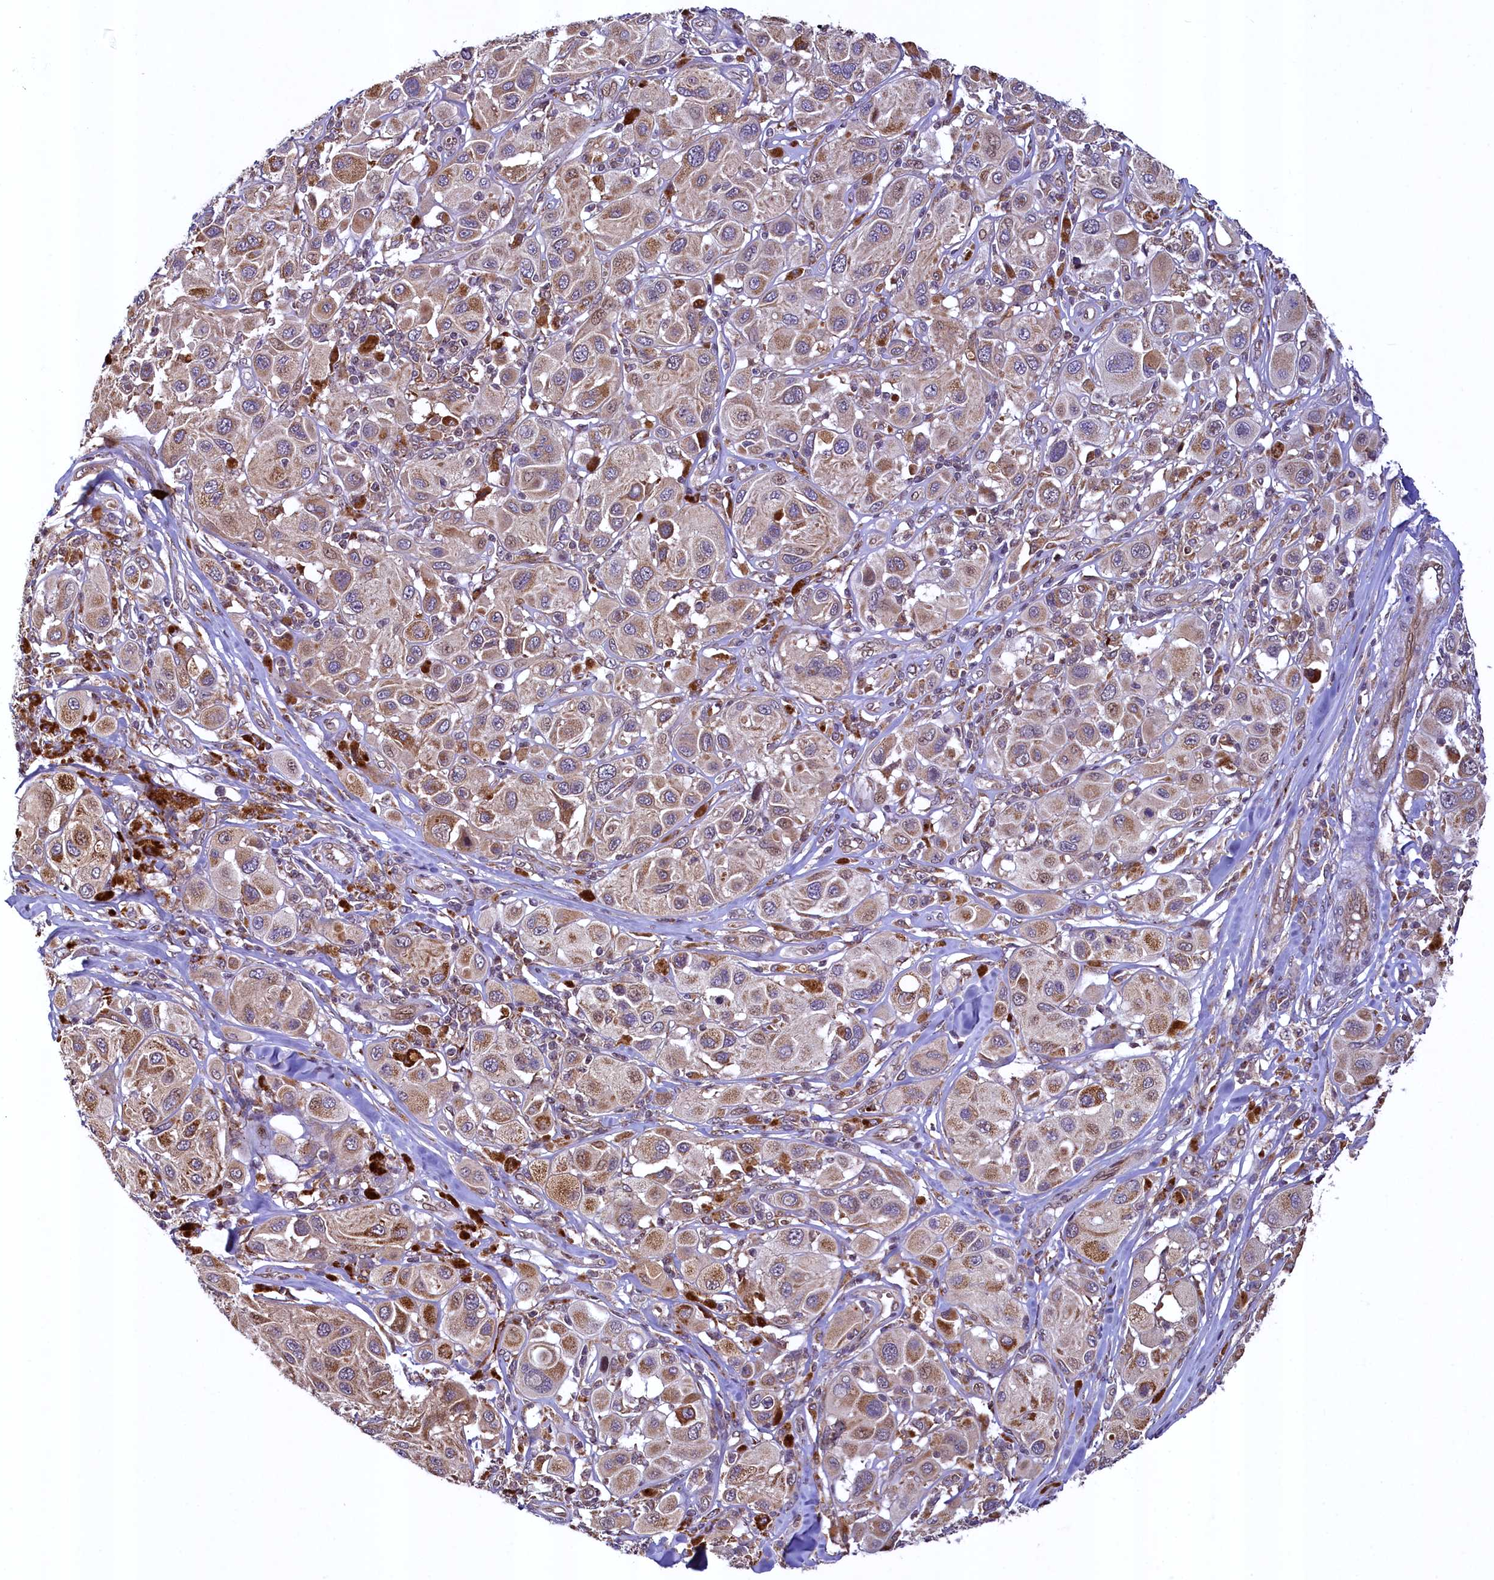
{"staining": {"intensity": "moderate", "quantity": ">75%", "location": "cytoplasmic/membranous"}, "tissue": "melanoma", "cell_type": "Tumor cells", "image_type": "cancer", "snomed": [{"axis": "morphology", "description": "Malignant melanoma, Metastatic site"}, {"axis": "topography", "description": "Skin"}], "caption": "An IHC micrograph of tumor tissue is shown. Protein staining in brown labels moderate cytoplasmic/membranous positivity in melanoma within tumor cells.", "gene": "ZNF577", "patient": {"sex": "male", "age": 41}}